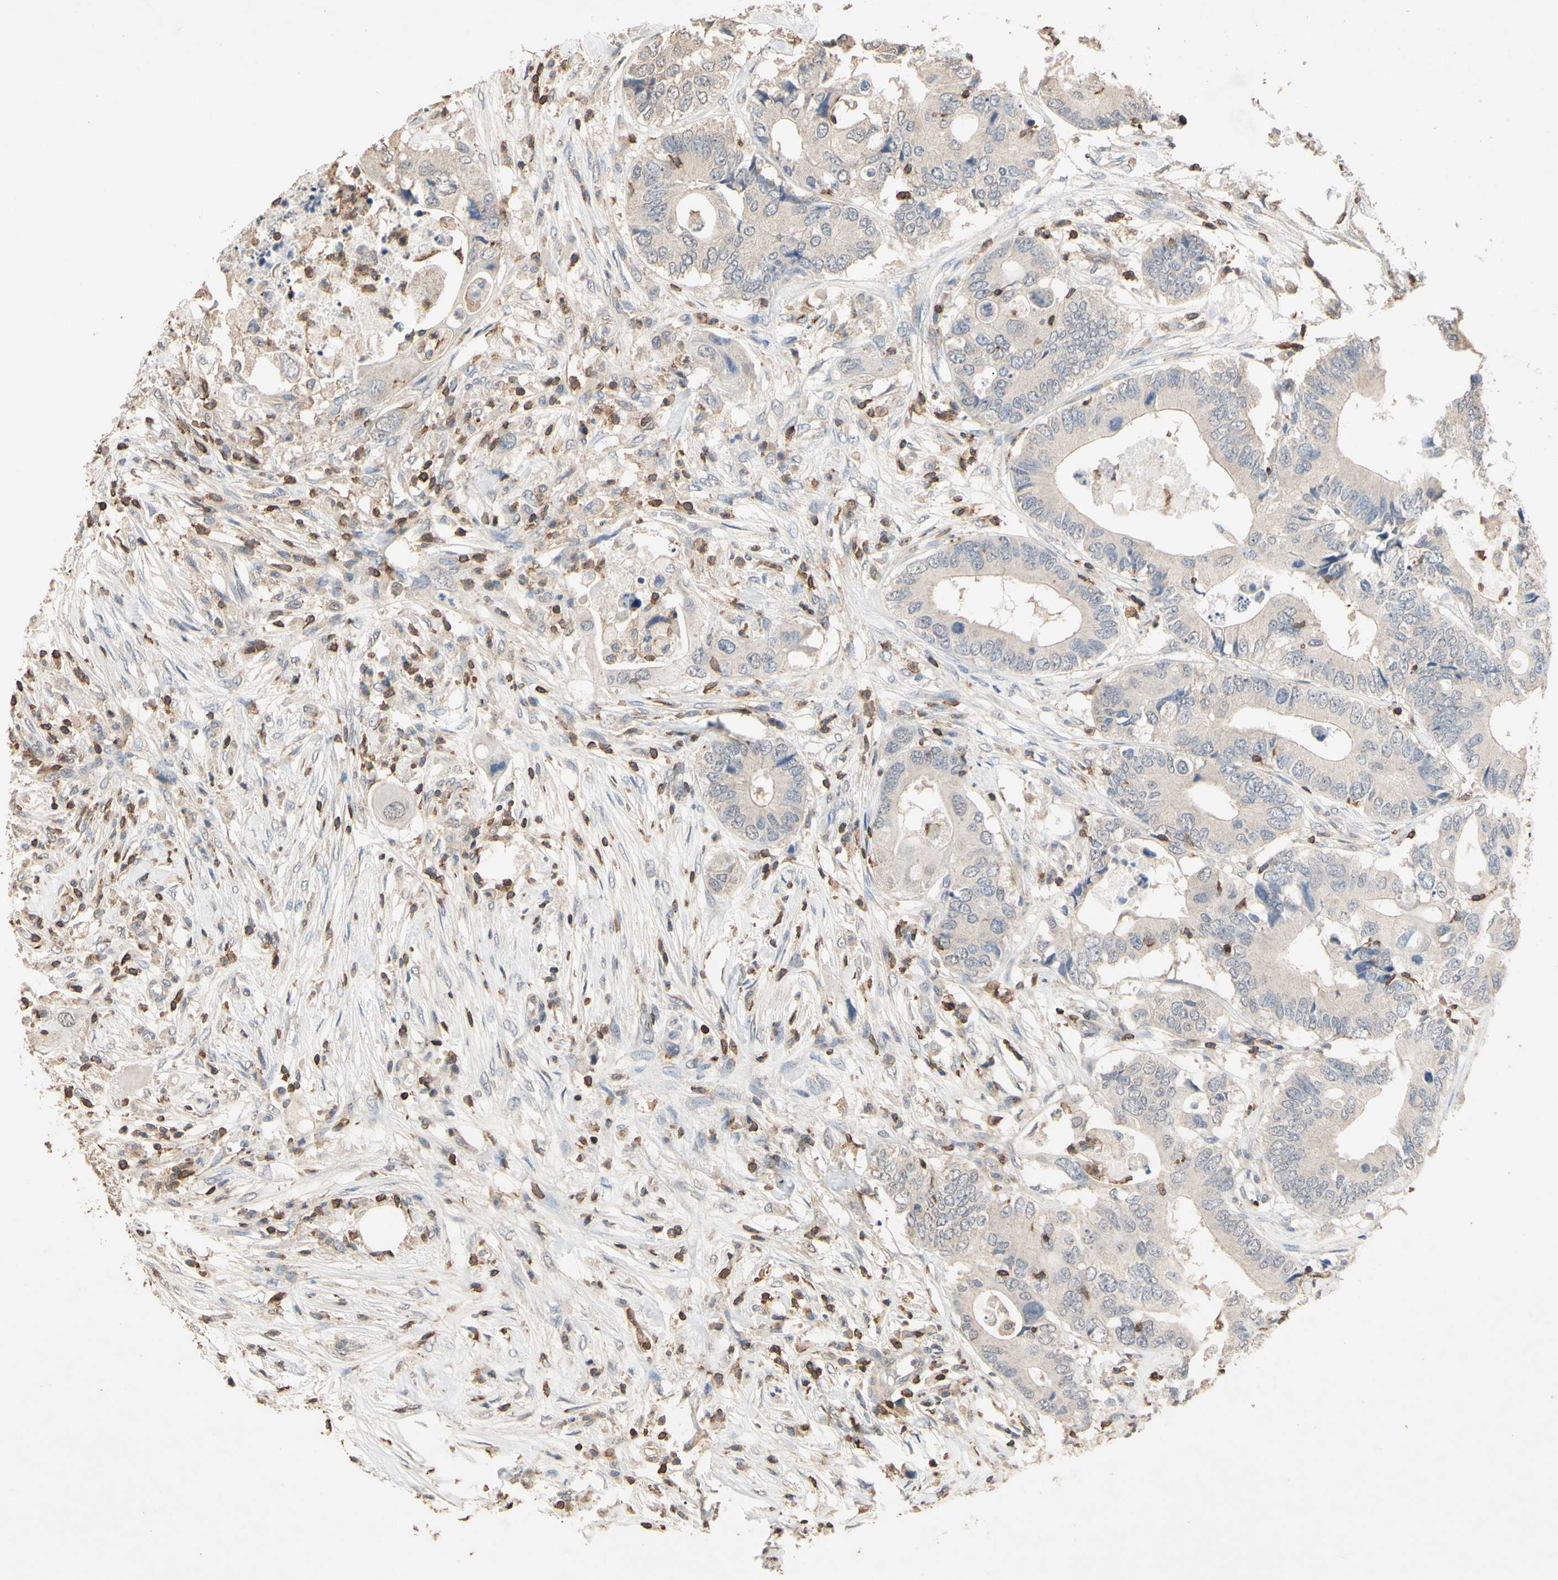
{"staining": {"intensity": "negative", "quantity": "none", "location": "none"}, "tissue": "colorectal cancer", "cell_type": "Tumor cells", "image_type": "cancer", "snomed": [{"axis": "morphology", "description": "Adenocarcinoma, NOS"}, {"axis": "topography", "description": "Colon"}], "caption": "DAB immunohistochemical staining of colorectal cancer displays no significant positivity in tumor cells.", "gene": "MAP3K10", "patient": {"sex": "male", "age": 71}}